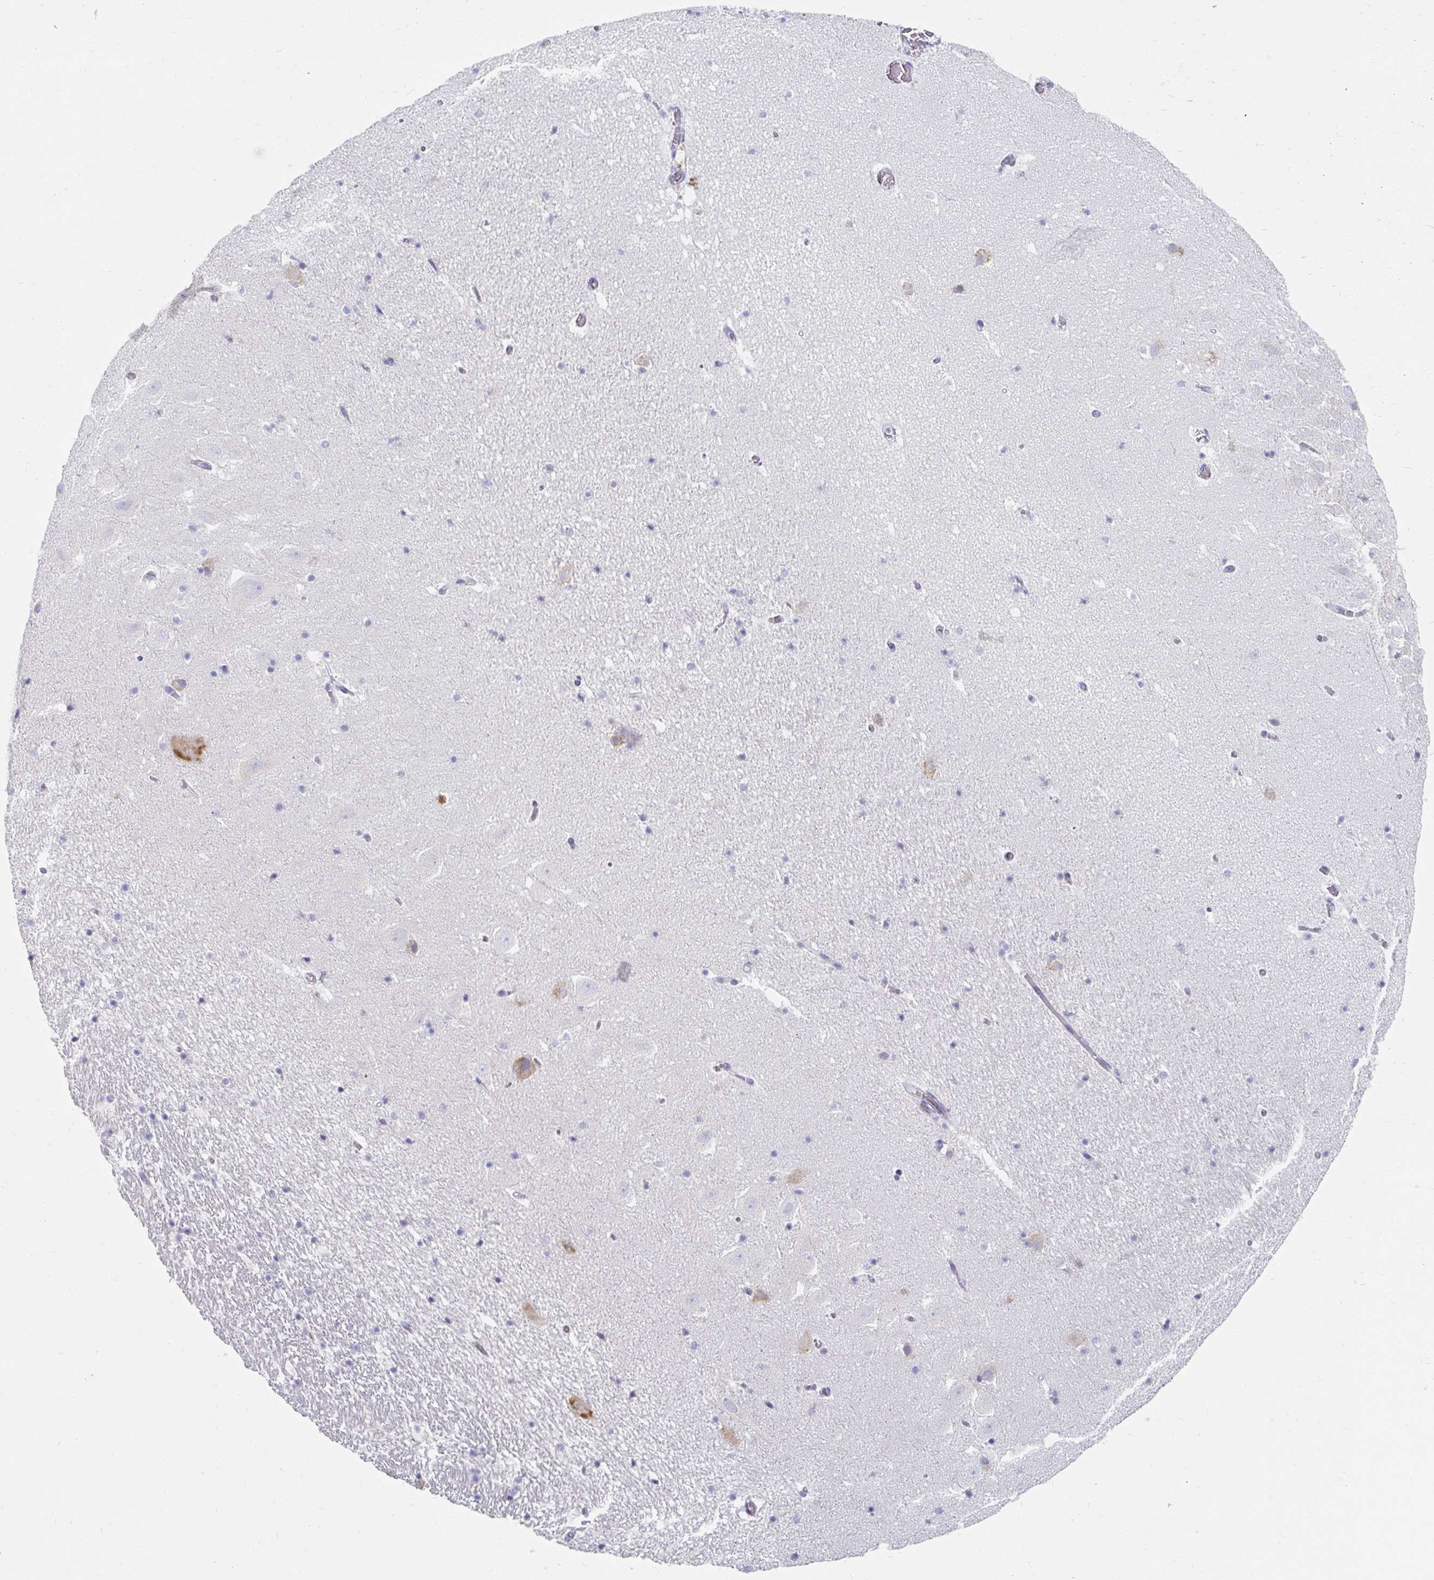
{"staining": {"intensity": "negative", "quantity": "none", "location": "none"}, "tissue": "hippocampus", "cell_type": "Glial cells", "image_type": "normal", "snomed": [{"axis": "morphology", "description": "Normal tissue, NOS"}, {"axis": "topography", "description": "Hippocampus"}], "caption": "There is no significant staining in glial cells of hippocampus. (DAB immunohistochemistry, high magnification).", "gene": "MYLK2", "patient": {"sex": "female", "age": 42}}